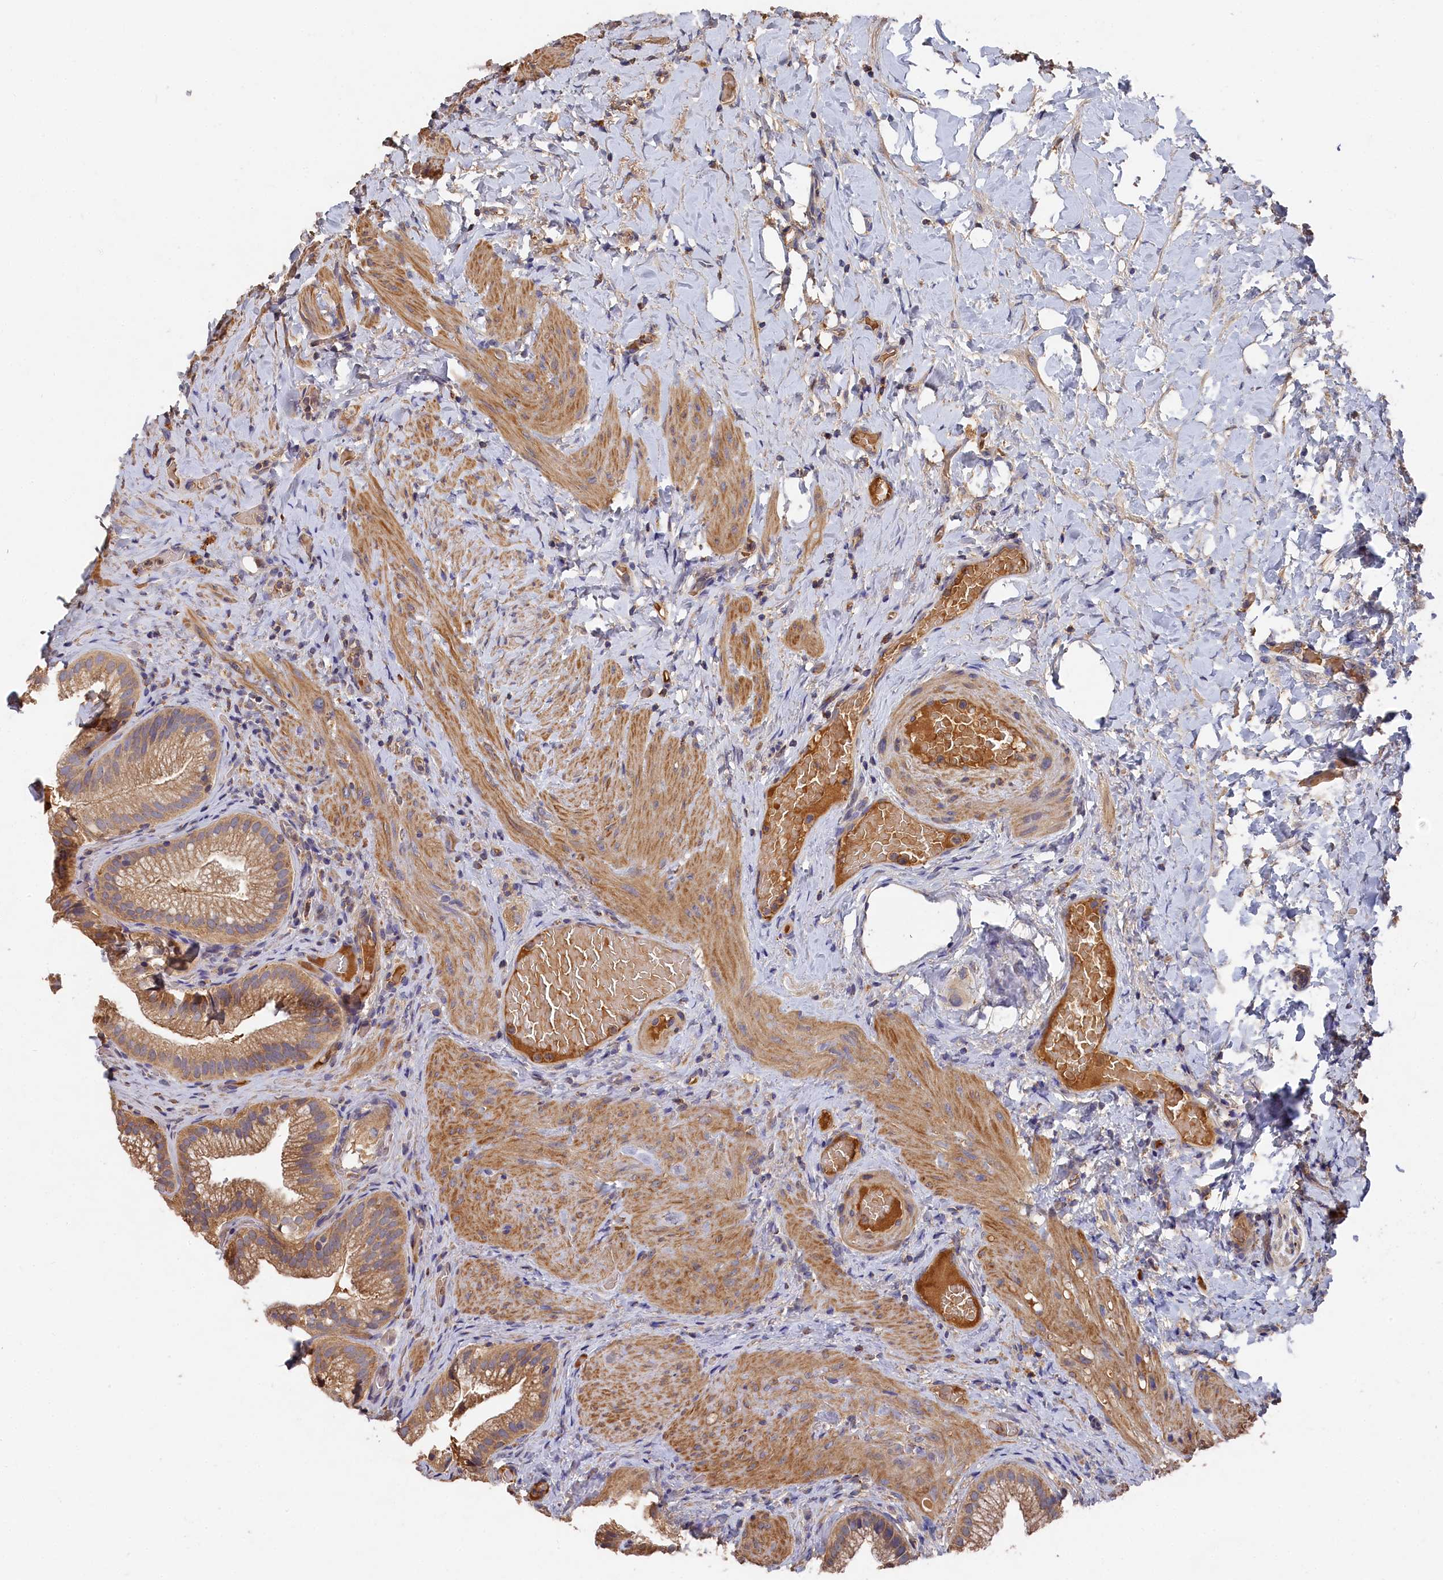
{"staining": {"intensity": "moderate", "quantity": ">75%", "location": "cytoplasmic/membranous"}, "tissue": "gallbladder", "cell_type": "Glandular cells", "image_type": "normal", "snomed": [{"axis": "morphology", "description": "Normal tissue, NOS"}, {"axis": "morphology", "description": "Inflammation, NOS"}, {"axis": "topography", "description": "Gallbladder"}], "caption": "Moderate cytoplasmic/membranous staining for a protein is identified in approximately >75% of glandular cells of normal gallbladder using immunohistochemistry (IHC).", "gene": "DHRS11", "patient": {"sex": "male", "age": 51}}